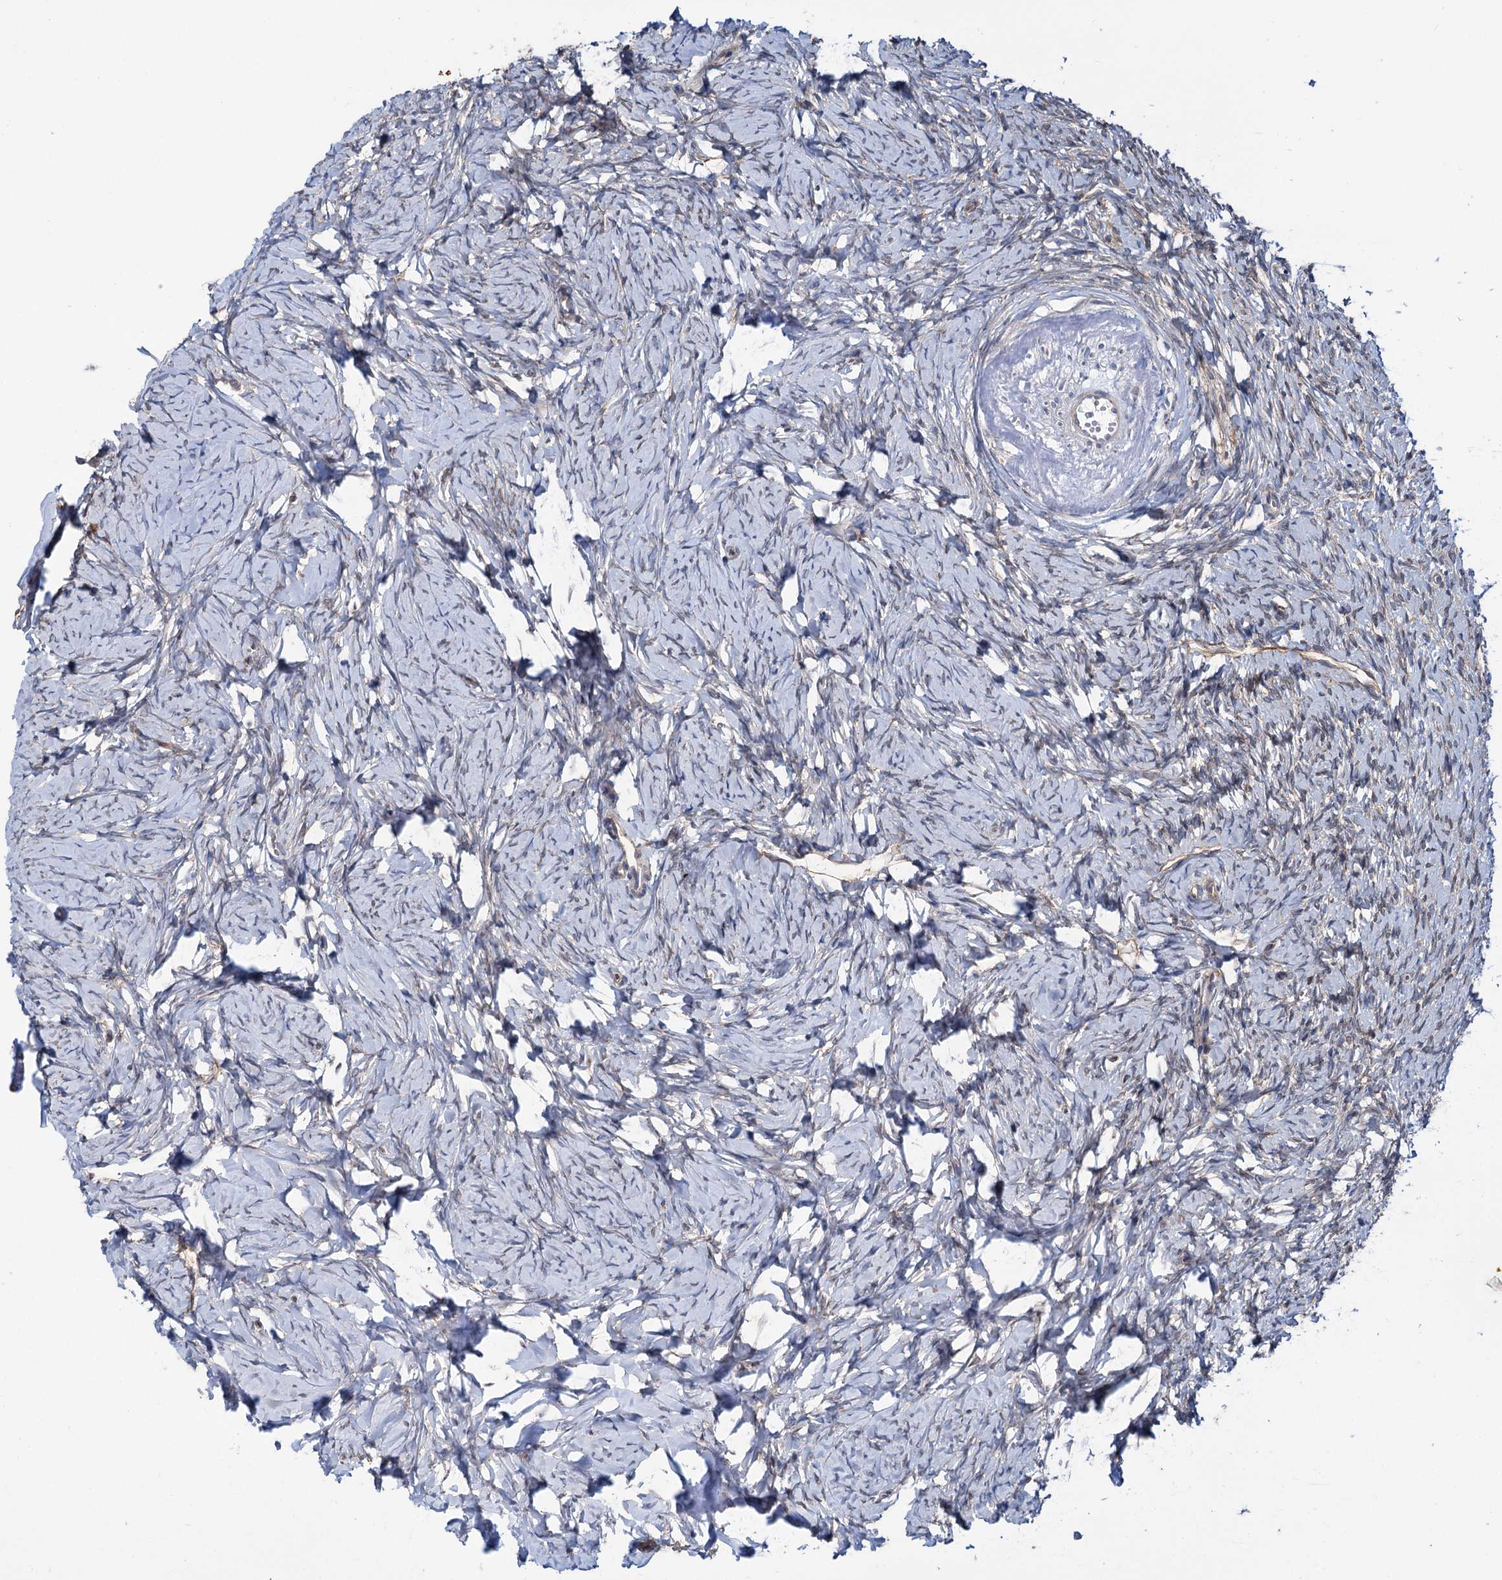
{"staining": {"intensity": "moderate", "quantity": "<25%", "location": "cytoplasmic/membranous"}, "tissue": "ovary", "cell_type": "Ovarian stroma cells", "image_type": "normal", "snomed": [{"axis": "morphology", "description": "Normal tissue, NOS"}, {"axis": "topography", "description": "Ovary"}], "caption": "The immunohistochemical stain highlights moderate cytoplasmic/membranous positivity in ovarian stroma cells of benign ovary. Nuclei are stained in blue.", "gene": "PTDSS2", "patient": {"sex": "female", "age": 51}}